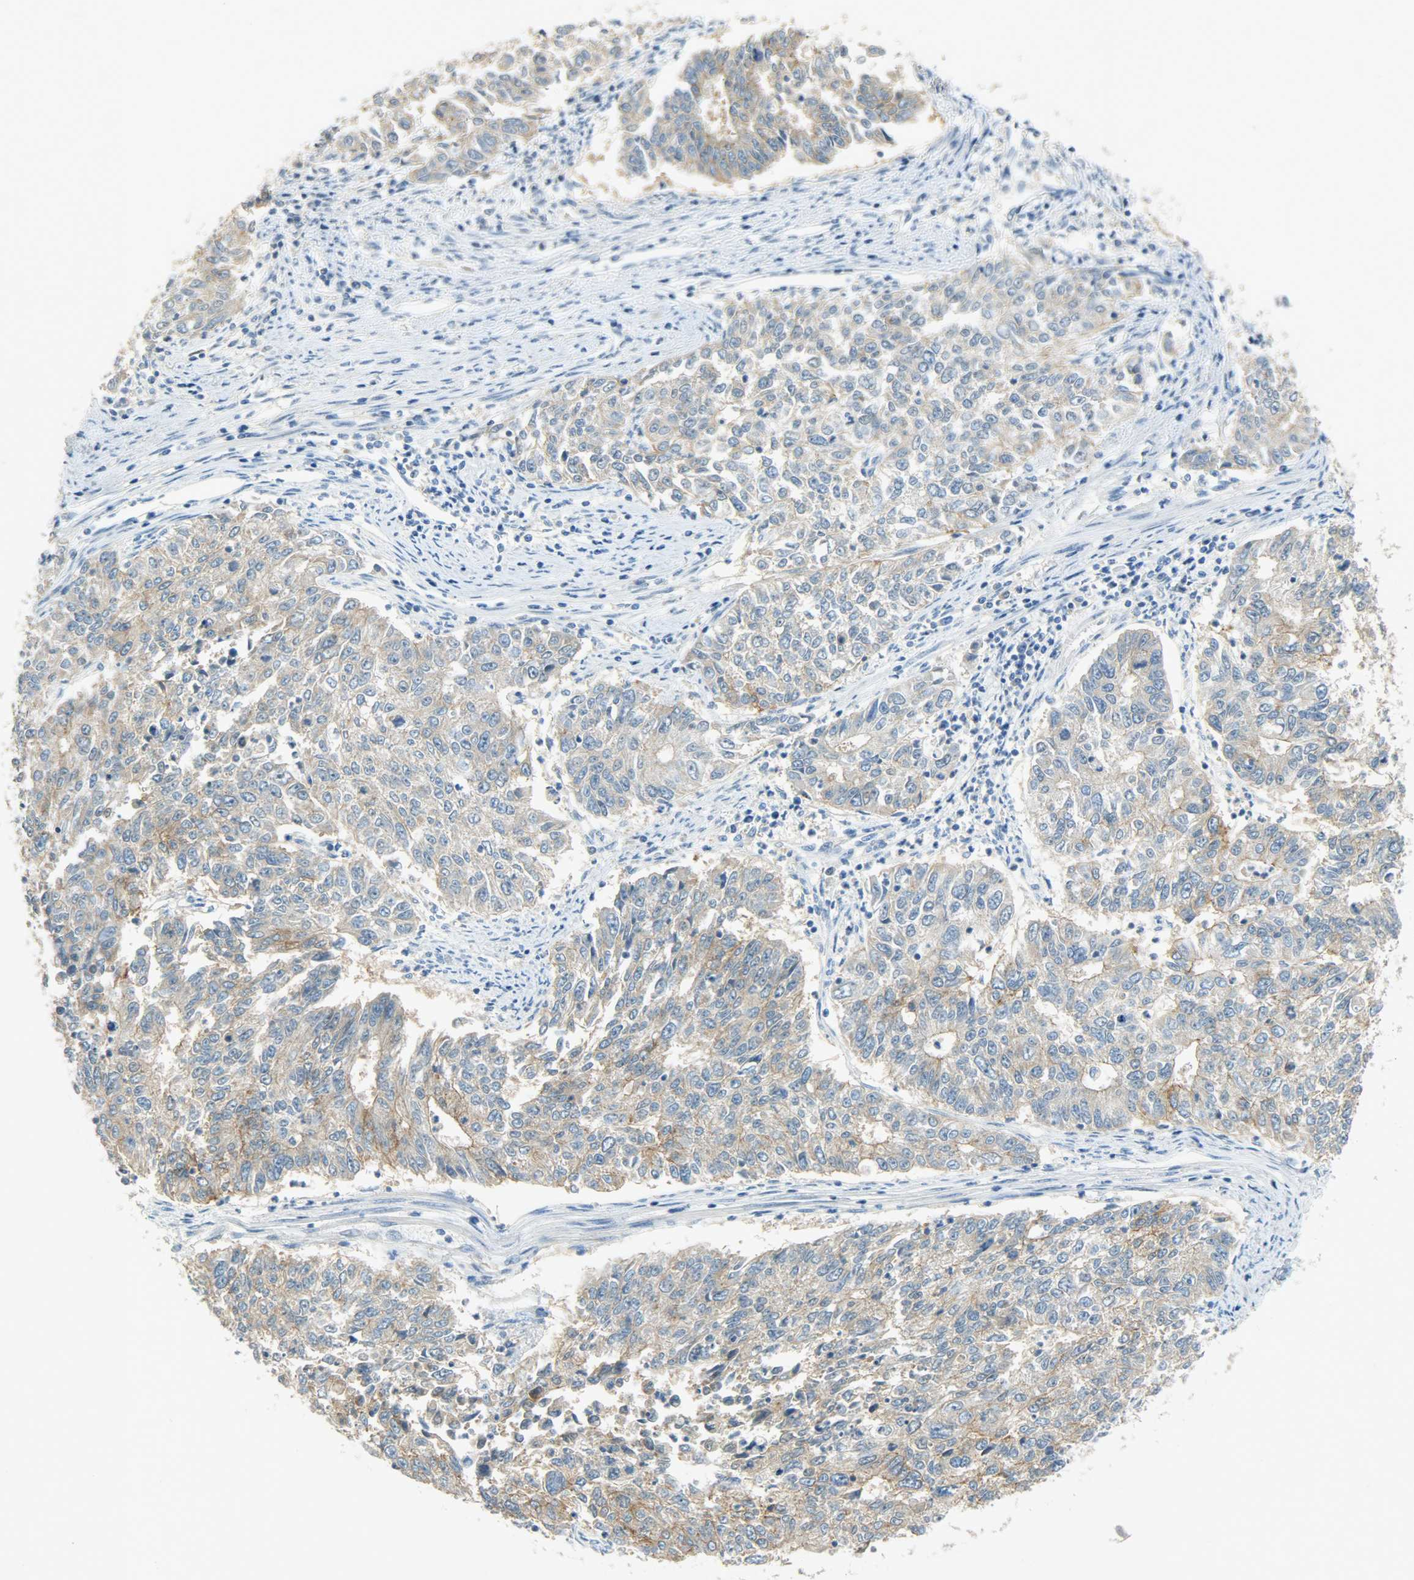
{"staining": {"intensity": "moderate", "quantity": ">75%", "location": "cytoplasmic/membranous"}, "tissue": "endometrial cancer", "cell_type": "Tumor cells", "image_type": "cancer", "snomed": [{"axis": "morphology", "description": "Adenocarcinoma, NOS"}, {"axis": "topography", "description": "Endometrium"}], "caption": "Moderate cytoplasmic/membranous expression is seen in about >75% of tumor cells in endometrial cancer. Nuclei are stained in blue.", "gene": "DSG2", "patient": {"sex": "female", "age": 42}}